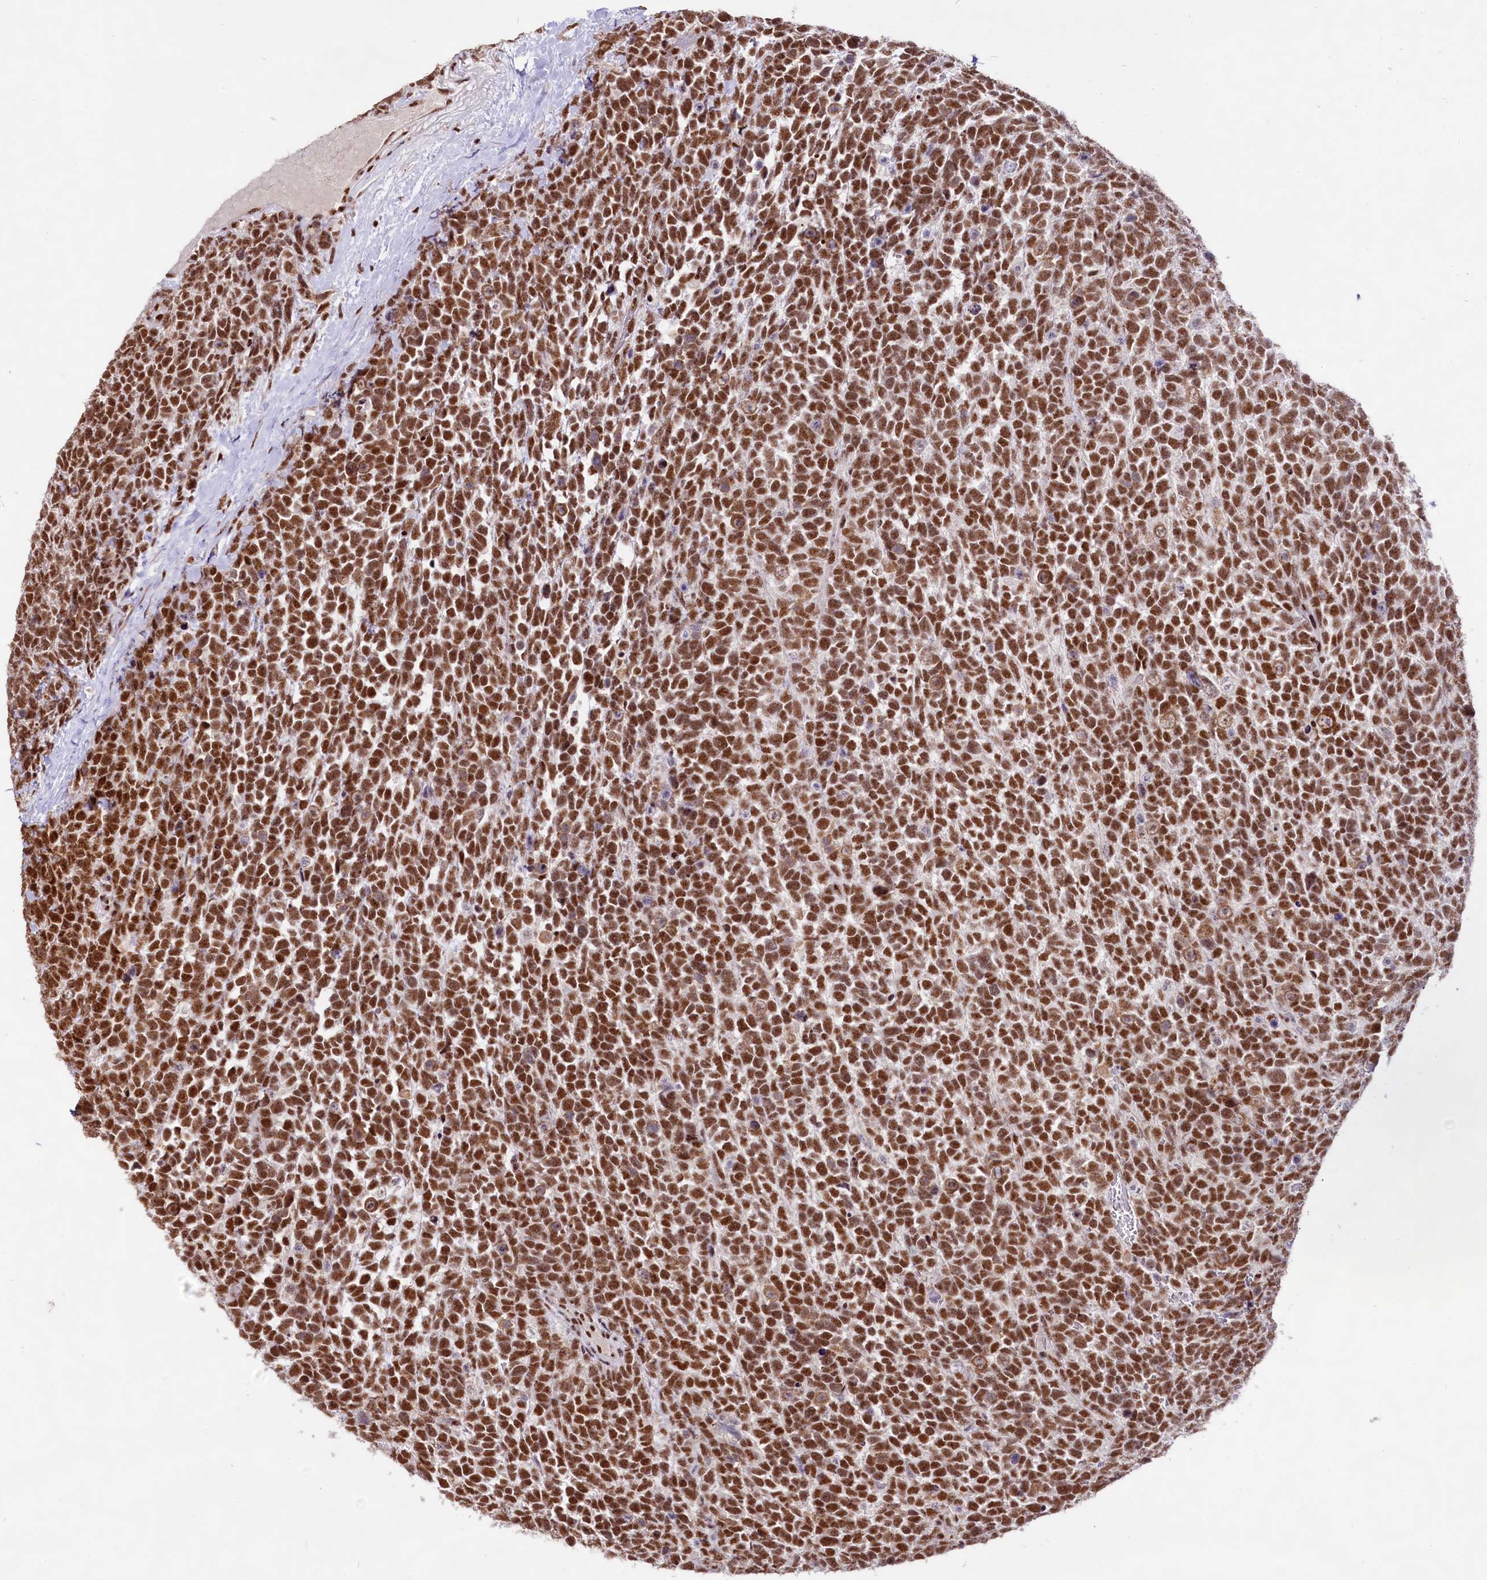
{"staining": {"intensity": "strong", "quantity": ">75%", "location": "nuclear"}, "tissue": "urothelial cancer", "cell_type": "Tumor cells", "image_type": "cancer", "snomed": [{"axis": "morphology", "description": "Urothelial carcinoma, High grade"}, {"axis": "topography", "description": "Urinary bladder"}], "caption": "Immunohistochemistry staining of high-grade urothelial carcinoma, which exhibits high levels of strong nuclear expression in approximately >75% of tumor cells indicating strong nuclear protein positivity. The staining was performed using DAB (3,3'-diaminobenzidine) (brown) for protein detection and nuclei were counterstained in hematoxylin (blue).", "gene": "HIRA", "patient": {"sex": "female", "age": 82}}